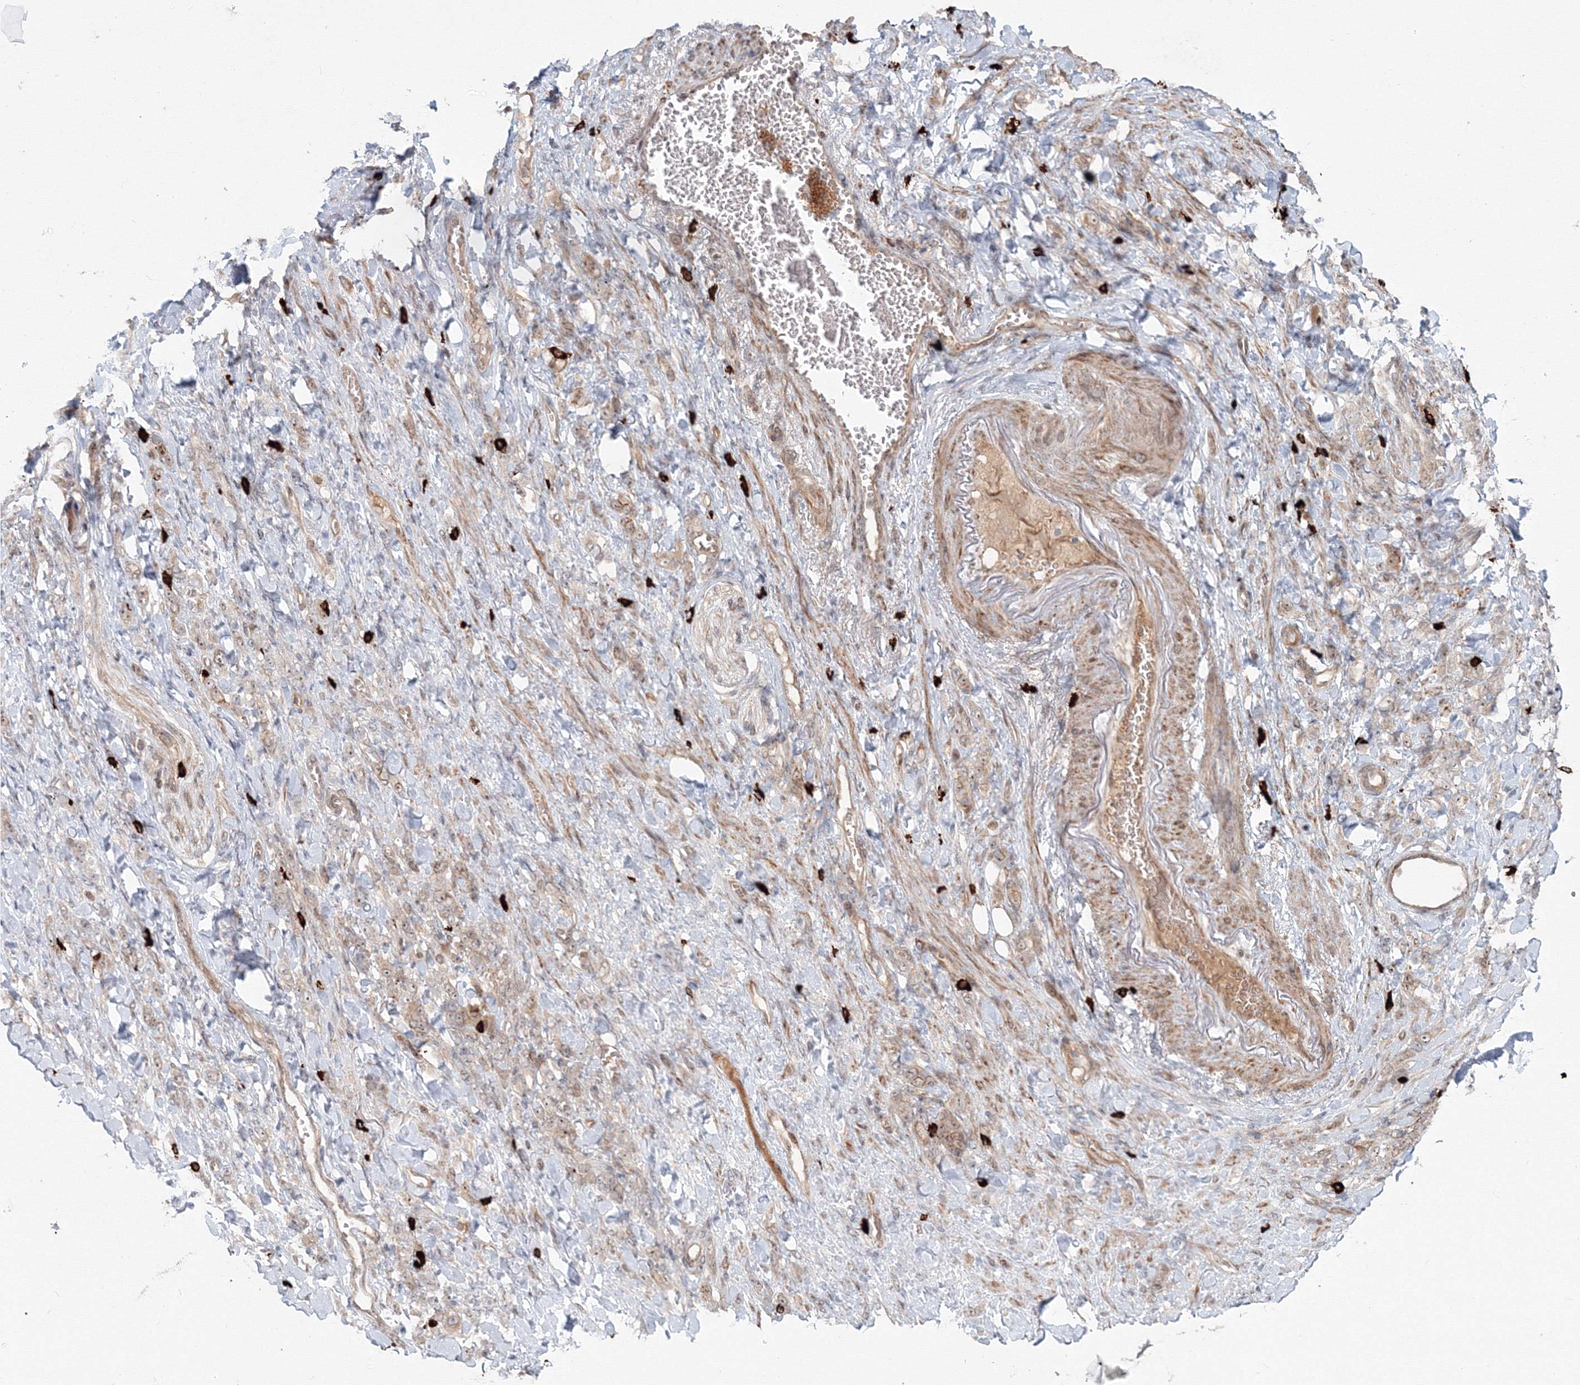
{"staining": {"intensity": "weak", "quantity": ">75%", "location": "cytoplasmic/membranous,nuclear"}, "tissue": "stomach cancer", "cell_type": "Tumor cells", "image_type": "cancer", "snomed": [{"axis": "morphology", "description": "Normal tissue, NOS"}, {"axis": "morphology", "description": "Adenocarcinoma, NOS"}, {"axis": "topography", "description": "Stomach"}], "caption": "Immunohistochemistry (IHC) image of neoplastic tissue: human stomach cancer stained using immunohistochemistry (IHC) demonstrates low levels of weak protein expression localized specifically in the cytoplasmic/membranous and nuclear of tumor cells, appearing as a cytoplasmic/membranous and nuclear brown color.", "gene": "SH3PXD2A", "patient": {"sex": "male", "age": 82}}